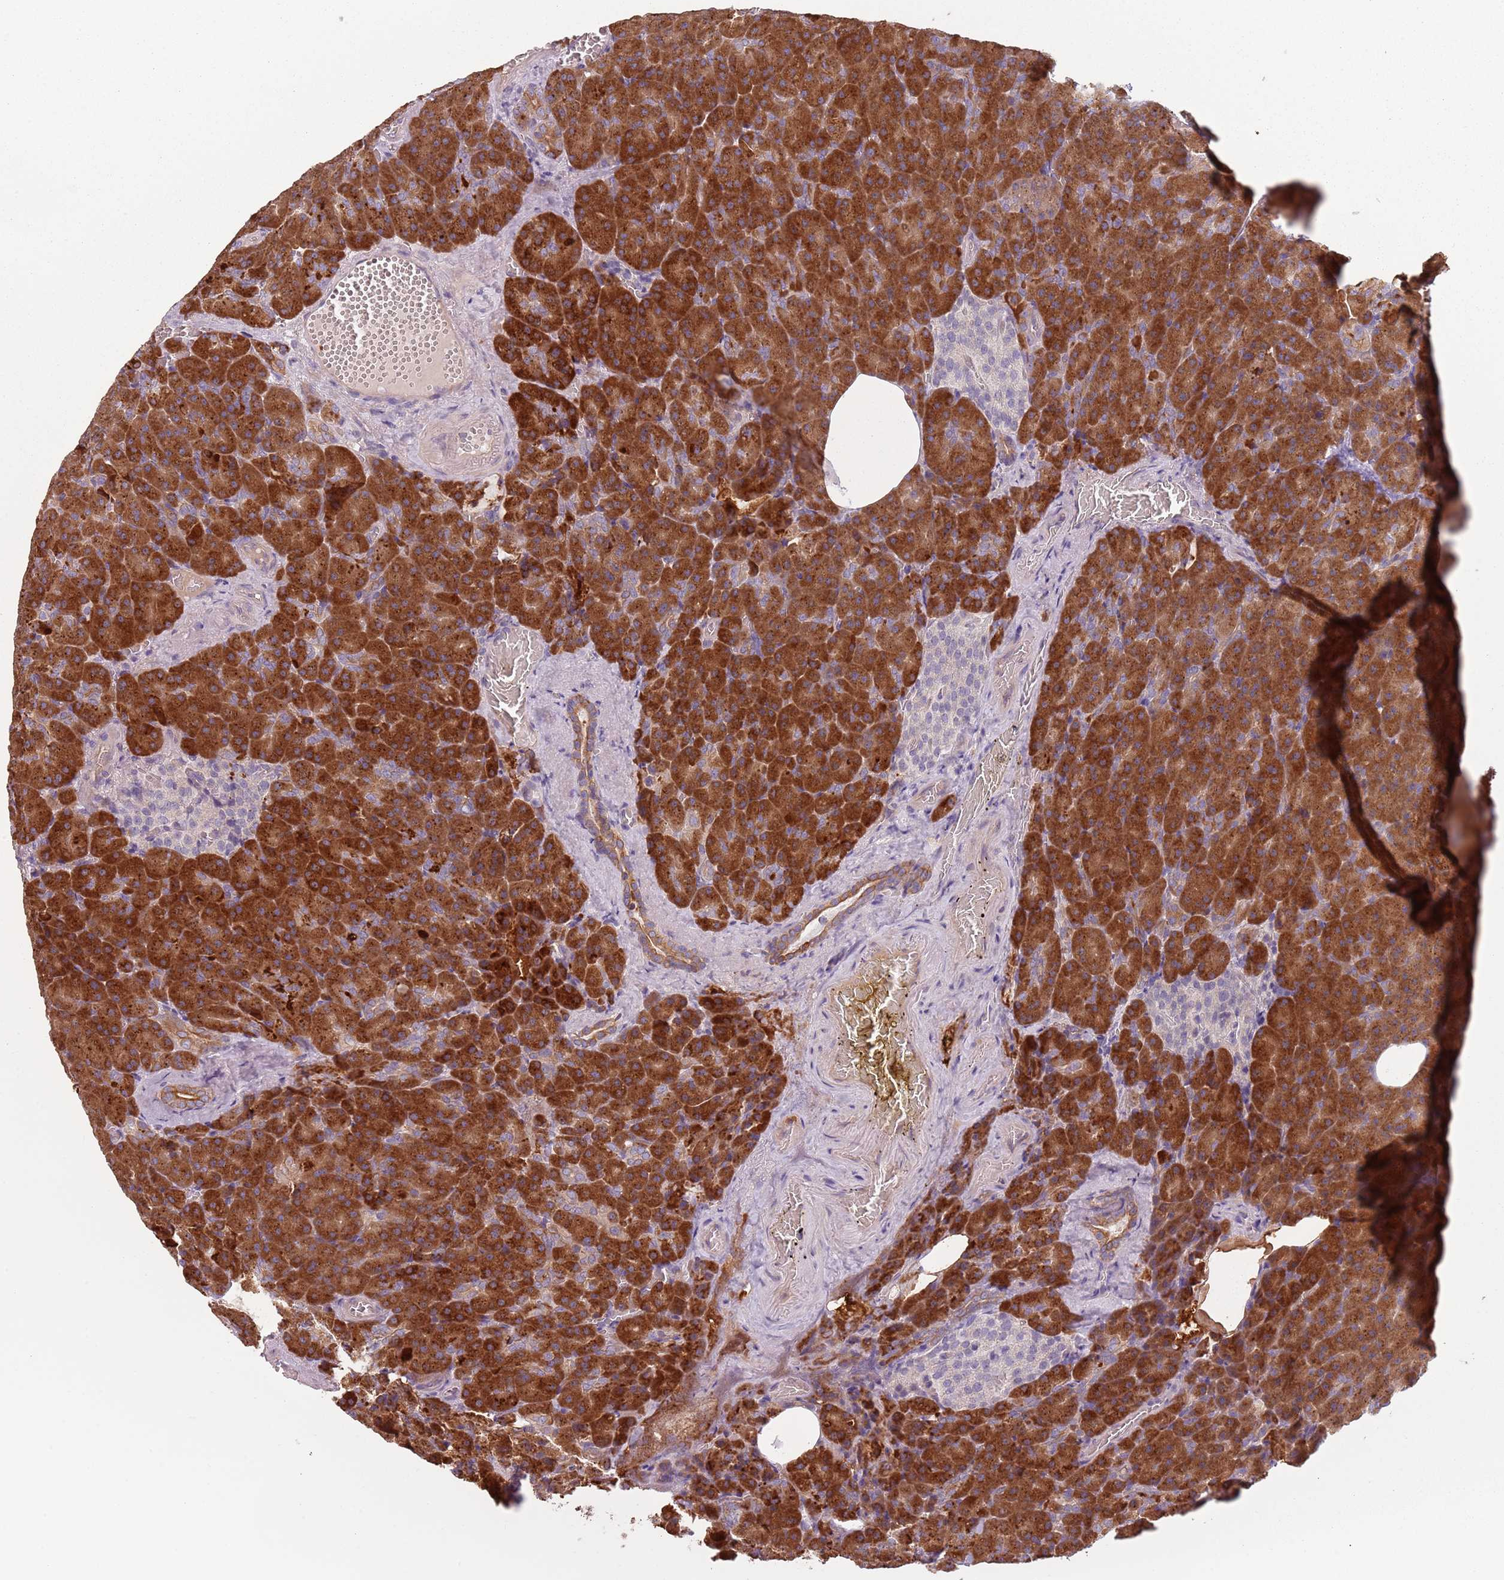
{"staining": {"intensity": "strong", "quantity": ">75%", "location": "cytoplasmic/membranous"}, "tissue": "pancreas", "cell_type": "Exocrine glandular cells", "image_type": "normal", "snomed": [{"axis": "morphology", "description": "Normal tissue, NOS"}, {"axis": "topography", "description": "Pancreas"}], "caption": "Pancreas stained with IHC shows strong cytoplasmic/membranous staining in approximately >75% of exocrine glandular cells.", "gene": "TLCD2", "patient": {"sex": "female", "age": 74}}